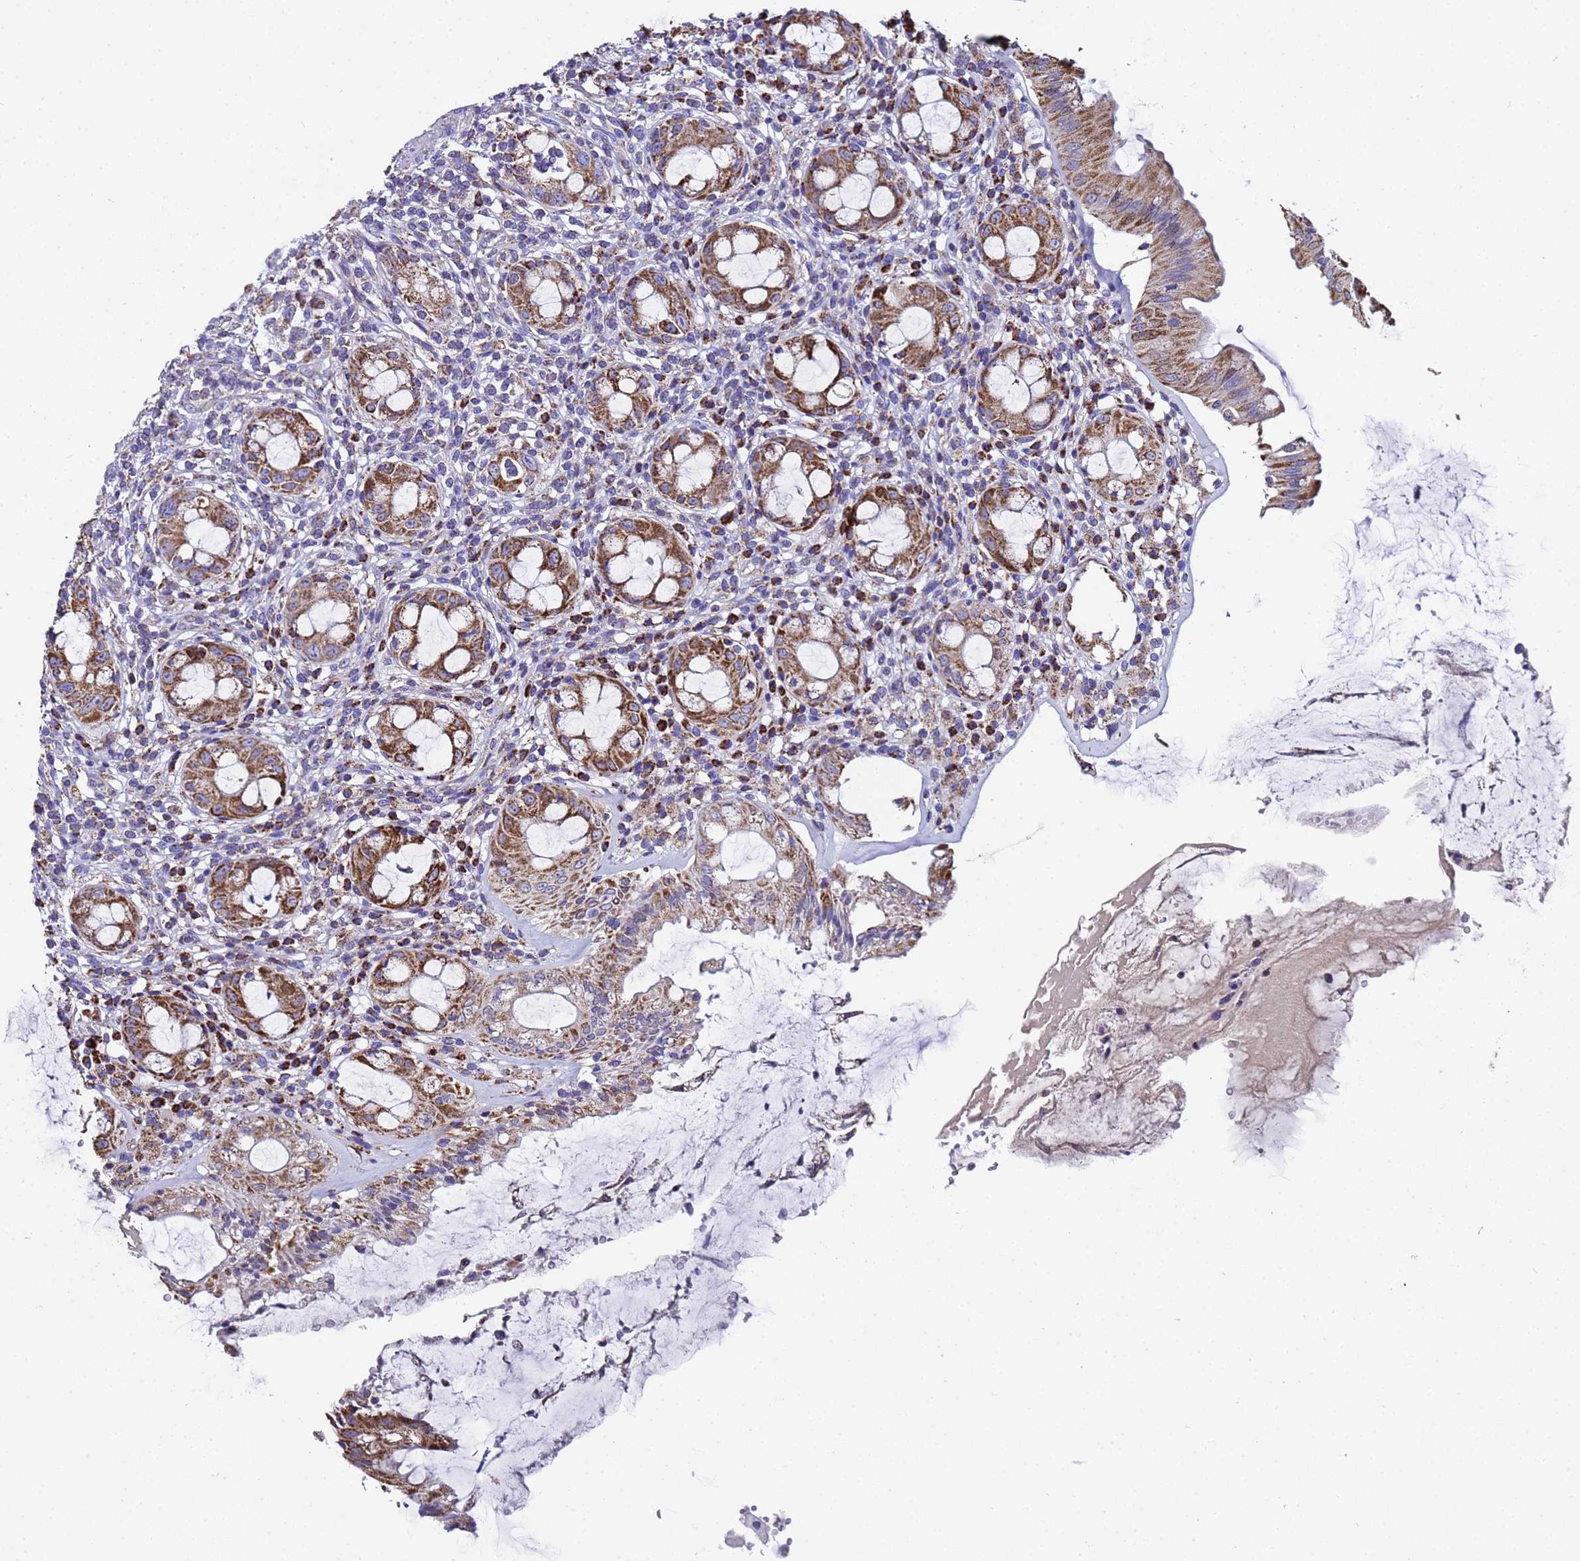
{"staining": {"intensity": "strong", "quantity": ">75%", "location": "cytoplasmic/membranous"}, "tissue": "rectum", "cell_type": "Glandular cells", "image_type": "normal", "snomed": [{"axis": "morphology", "description": "Normal tissue, NOS"}, {"axis": "topography", "description": "Rectum"}], "caption": "Immunohistochemistry (IHC) of benign rectum reveals high levels of strong cytoplasmic/membranous positivity in about >75% of glandular cells.", "gene": "MRPS12", "patient": {"sex": "female", "age": 57}}